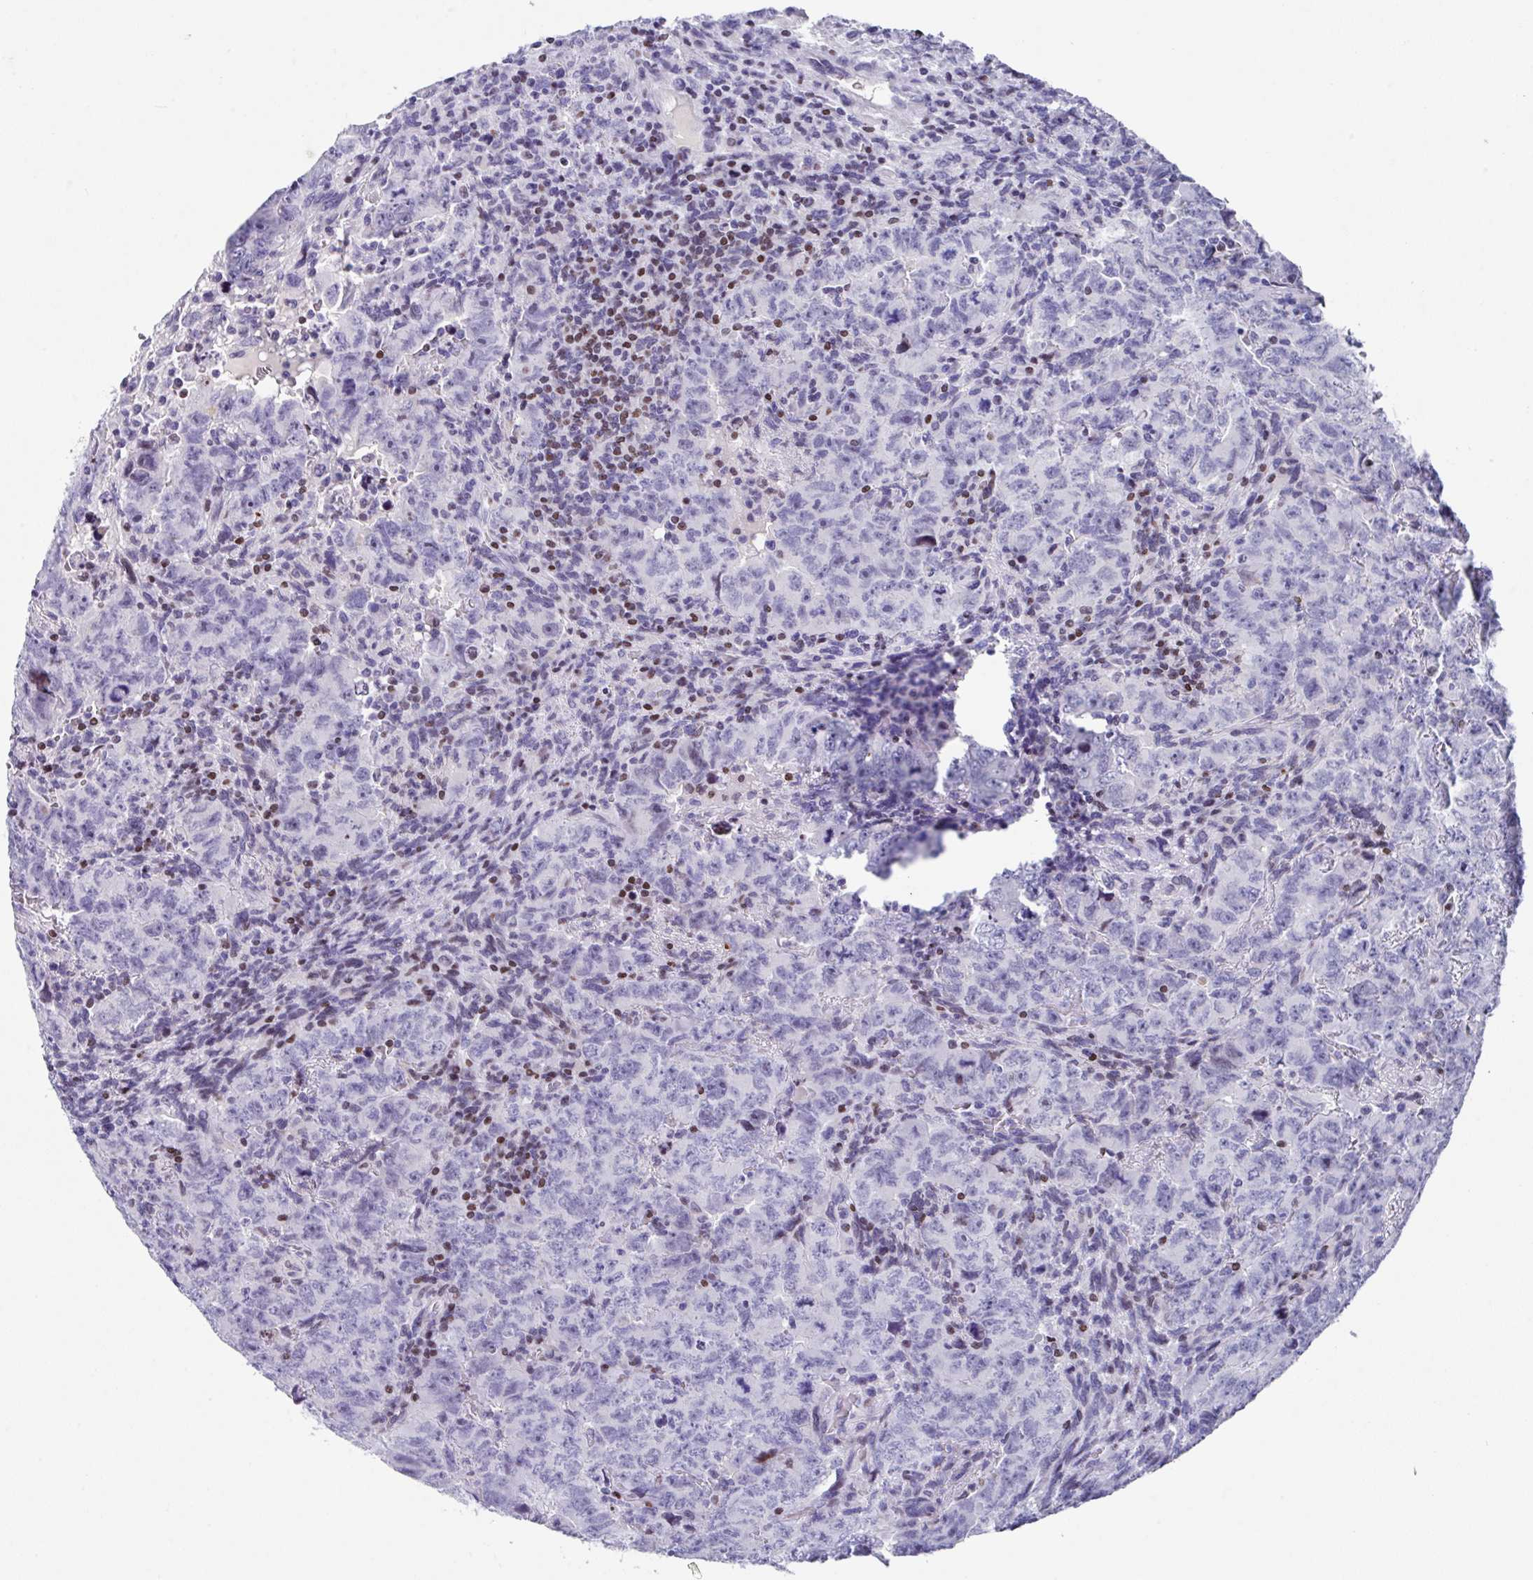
{"staining": {"intensity": "negative", "quantity": "none", "location": "none"}, "tissue": "testis cancer", "cell_type": "Tumor cells", "image_type": "cancer", "snomed": [{"axis": "morphology", "description": "Carcinoma, Embryonal, NOS"}, {"axis": "topography", "description": "Testis"}], "caption": "Tumor cells show no significant staining in testis embryonal carcinoma.", "gene": "TCF3", "patient": {"sex": "male", "age": 24}}